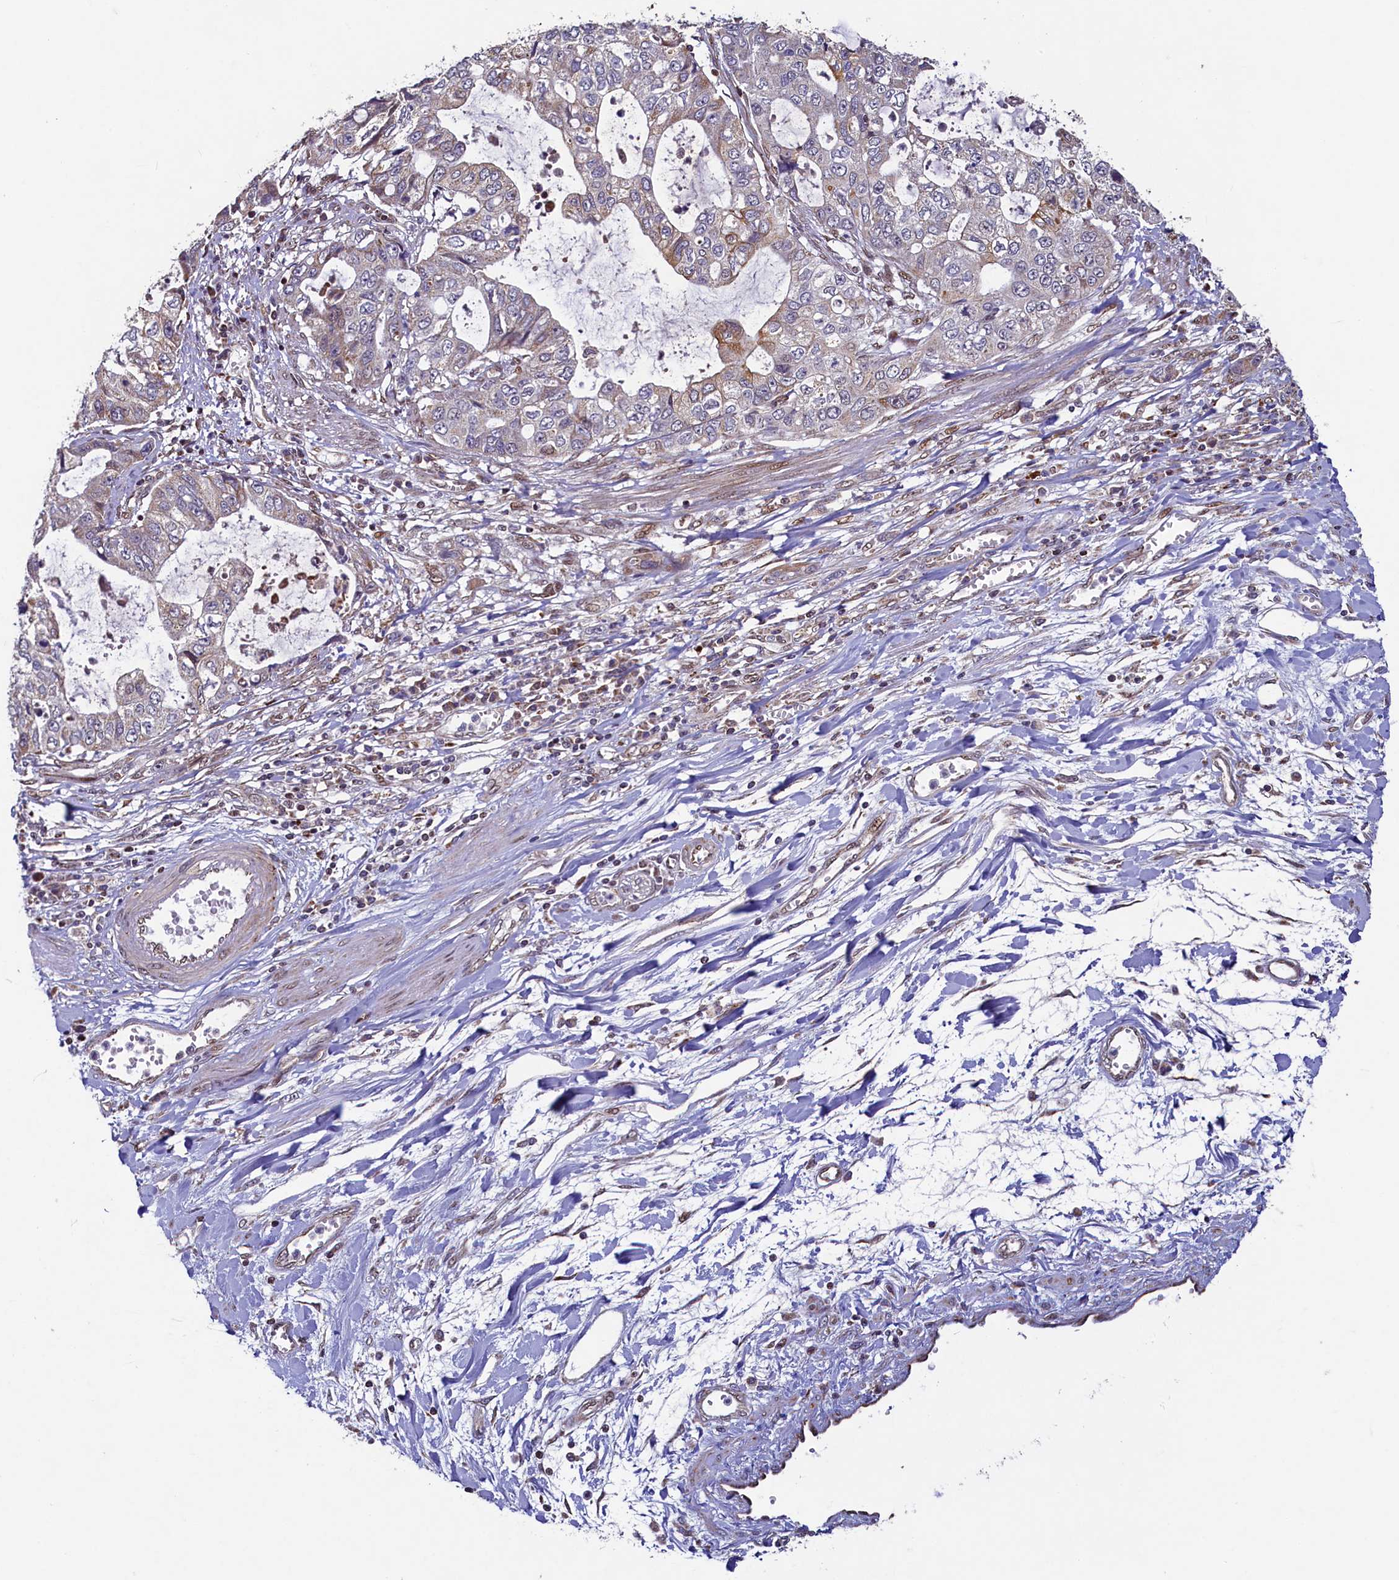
{"staining": {"intensity": "weak", "quantity": "<25%", "location": "cytoplasmic/membranous"}, "tissue": "stomach cancer", "cell_type": "Tumor cells", "image_type": "cancer", "snomed": [{"axis": "morphology", "description": "Adenocarcinoma, NOS"}, {"axis": "topography", "description": "Stomach, upper"}], "caption": "The image displays no staining of tumor cells in stomach cancer.", "gene": "ZNF577", "patient": {"sex": "female", "age": 52}}